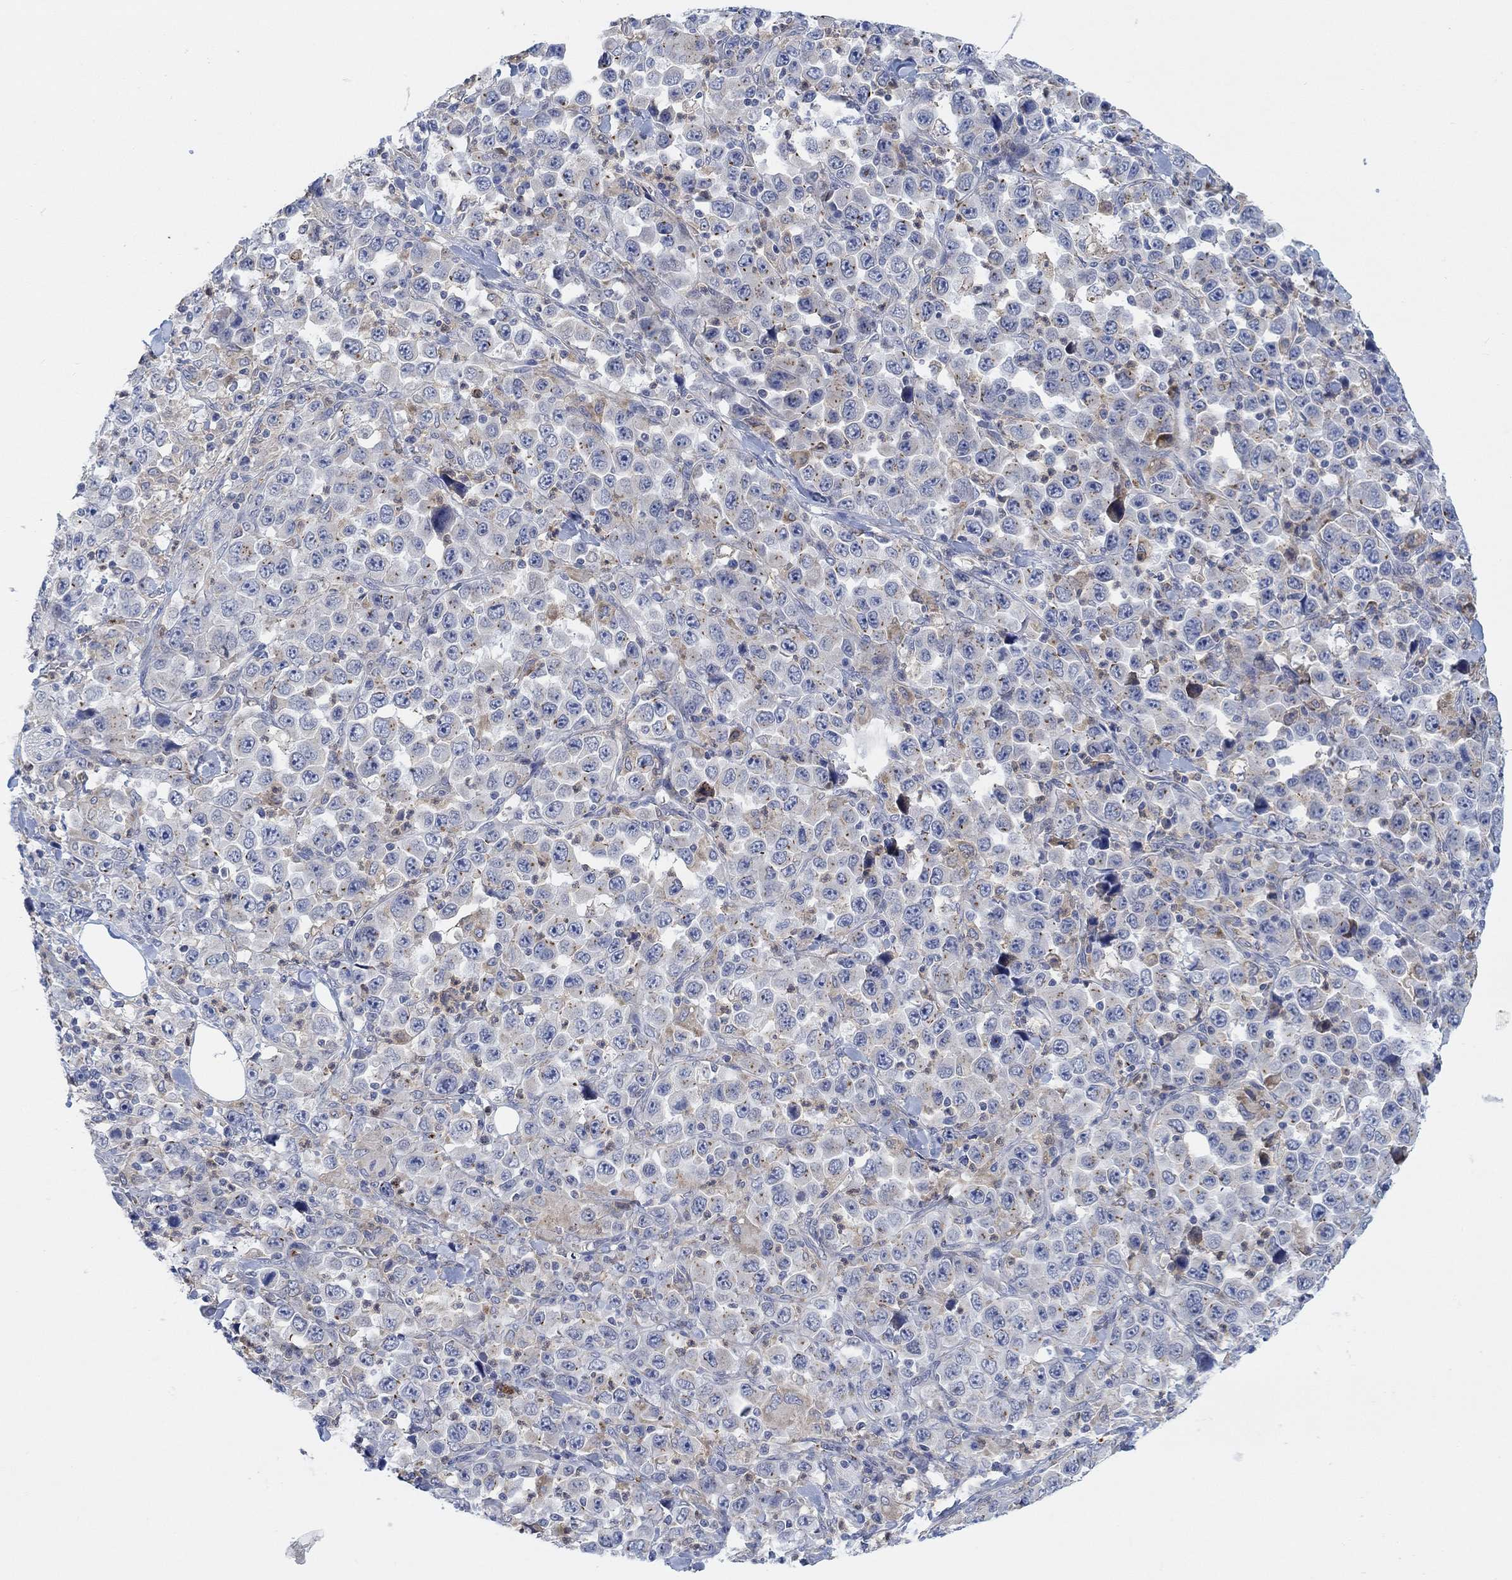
{"staining": {"intensity": "weak", "quantity": "<25%", "location": "cytoplasmic/membranous"}, "tissue": "stomach cancer", "cell_type": "Tumor cells", "image_type": "cancer", "snomed": [{"axis": "morphology", "description": "Normal tissue, NOS"}, {"axis": "morphology", "description": "Adenocarcinoma, NOS"}, {"axis": "topography", "description": "Stomach, upper"}, {"axis": "topography", "description": "Stomach"}], "caption": "High power microscopy micrograph of an immunohistochemistry histopathology image of stomach adenocarcinoma, revealing no significant staining in tumor cells. (DAB IHC with hematoxylin counter stain).", "gene": "PMFBP1", "patient": {"sex": "male", "age": 59}}